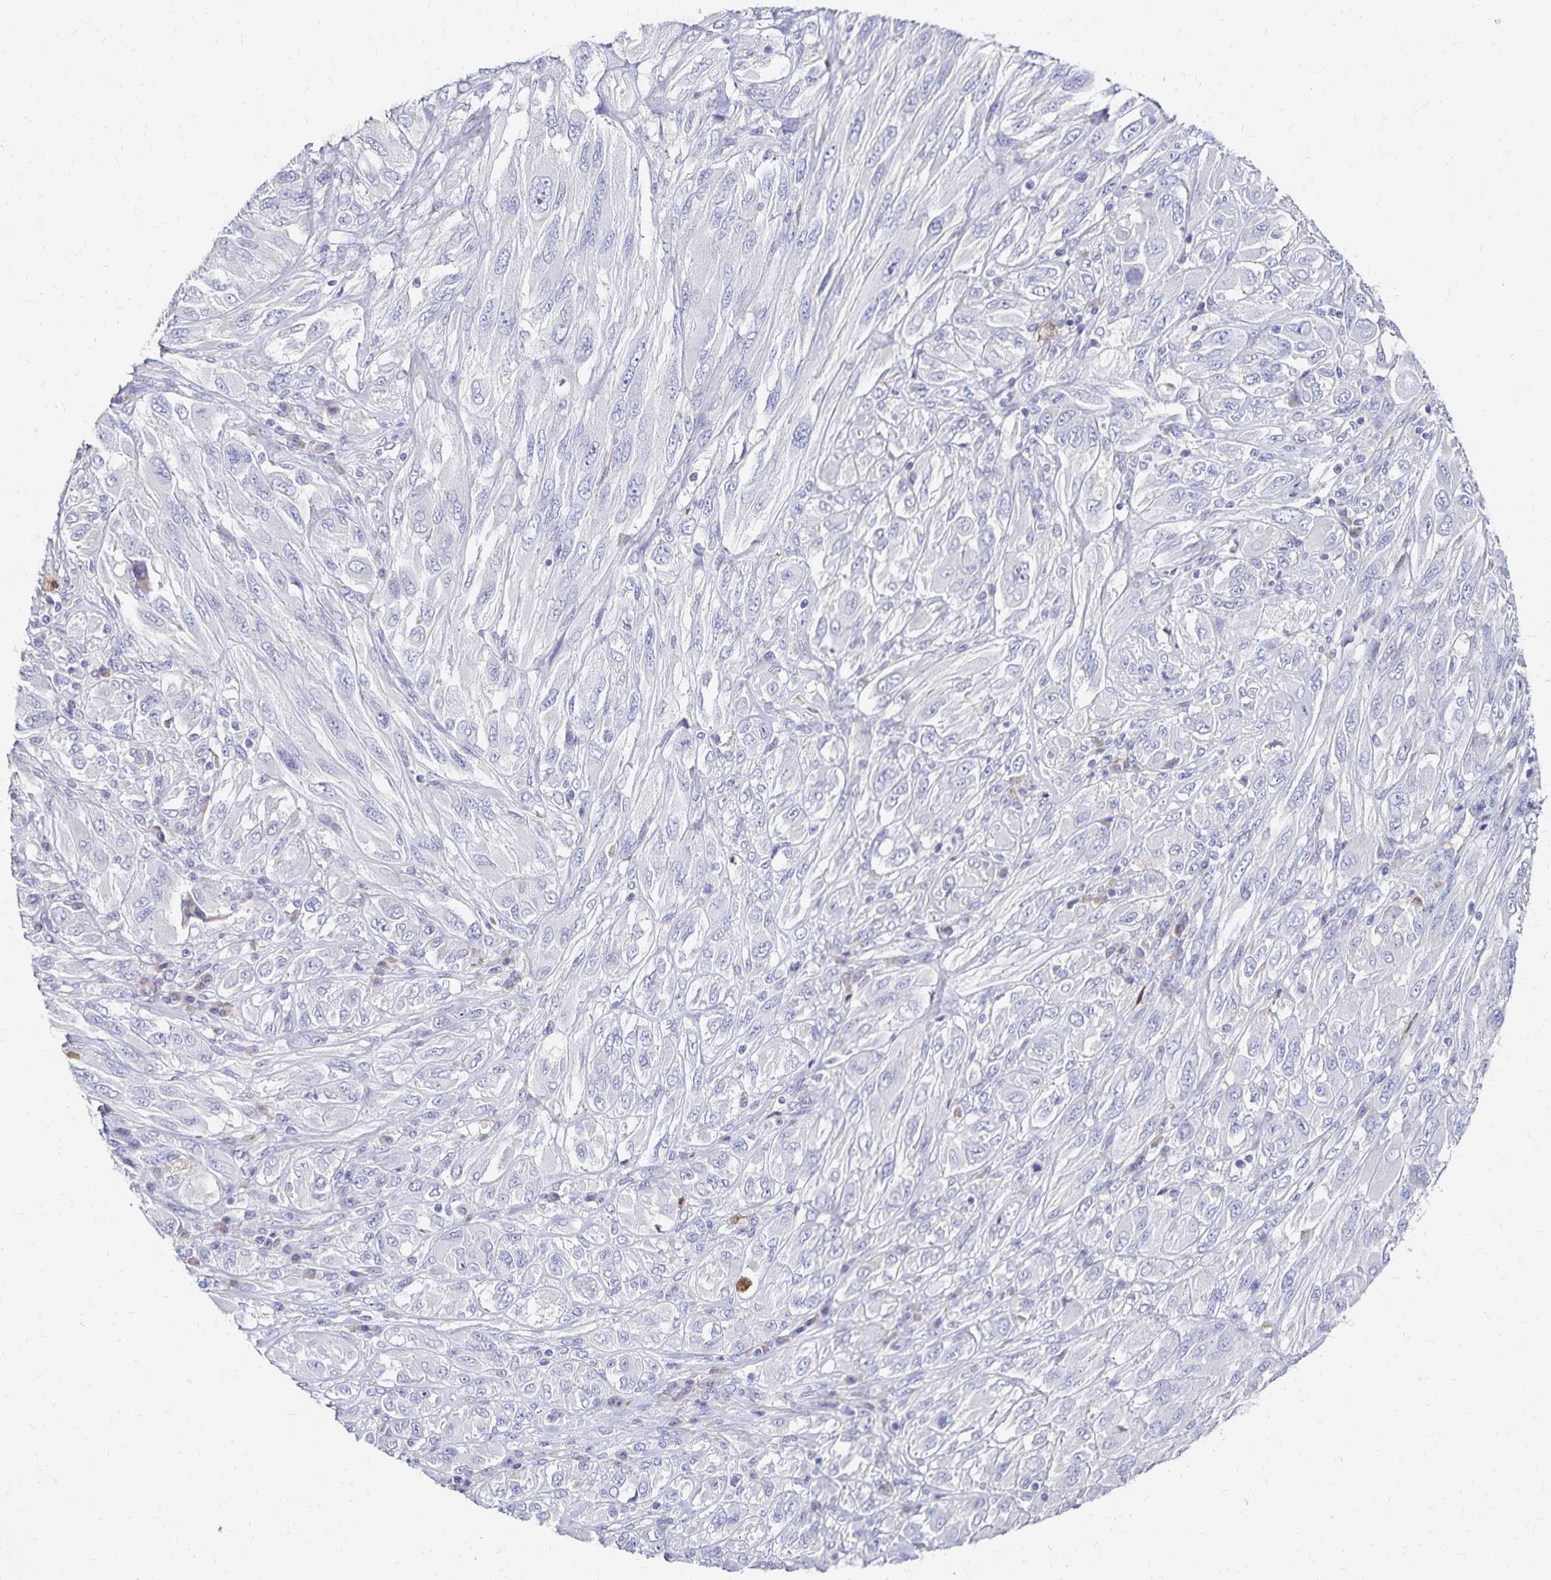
{"staining": {"intensity": "negative", "quantity": "none", "location": "none"}, "tissue": "melanoma", "cell_type": "Tumor cells", "image_type": "cancer", "snomed": [{"axis": "morphology", "description": "Malignant melanoma, NOS"}, {"axis": "topography", "description": "Skin"}], "caption": "This is an immunohistochemistry (IHC) photomicrograph of malignant melanoma. There is no expression in tumor cells.", "gene": "PAX5", "patient": {"sex": "female", "age": 91}}